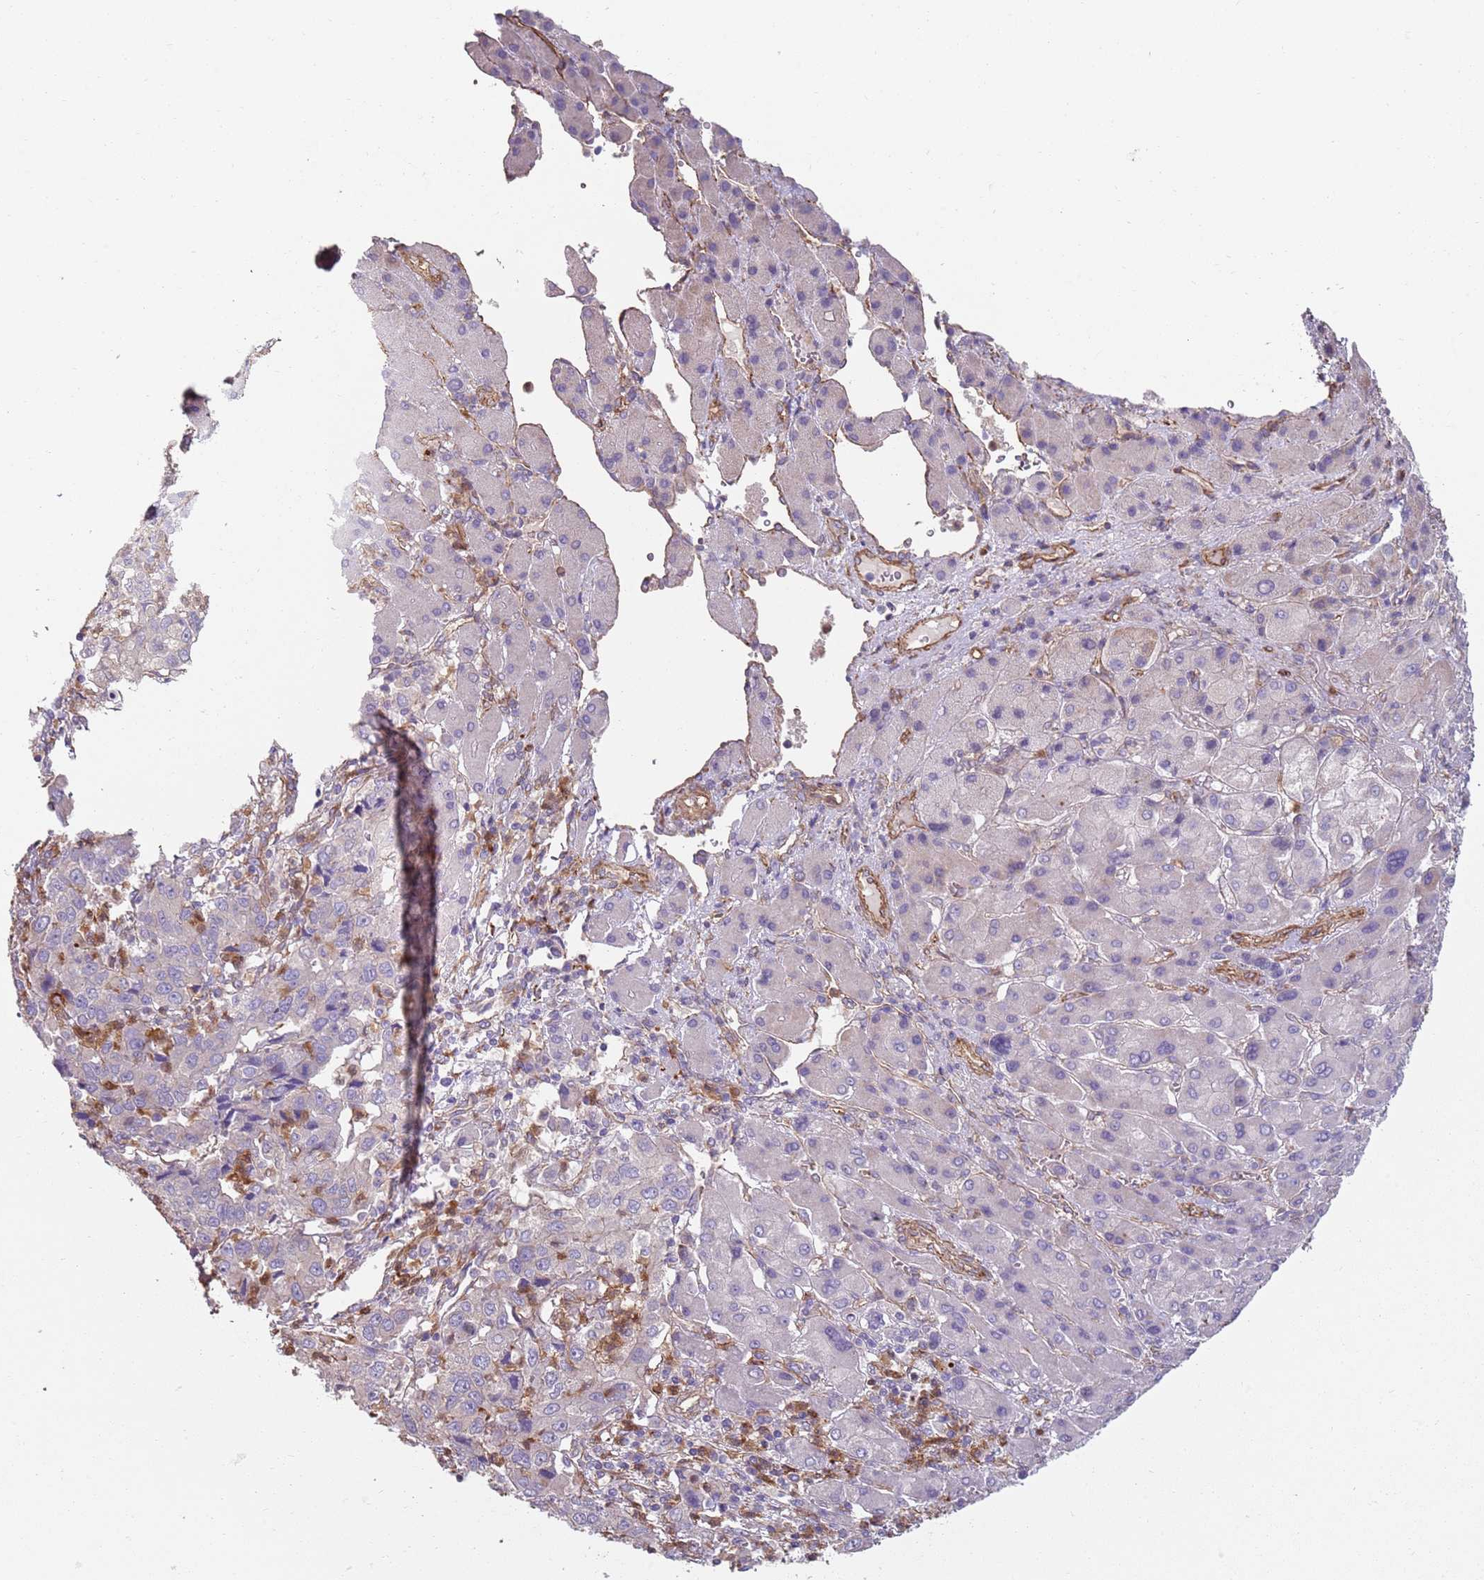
{"staining": {"intensity": "negative", "quantity": "none", "location": "none"}, "tissue": "liver cancer", "cell_type": "Tumor cells", "image_type": "cancer", "snomed": [{"axis": "morphology", "description": "Carcinoma, Hepatocellular, NOS"}, {"axis": "topography", "description": "Liver"}], "caption": "Tumor cells show no significant expression in liver cancer.", "gene": "PHLPP2", "patient": {"sex": "male", "age": 63}}